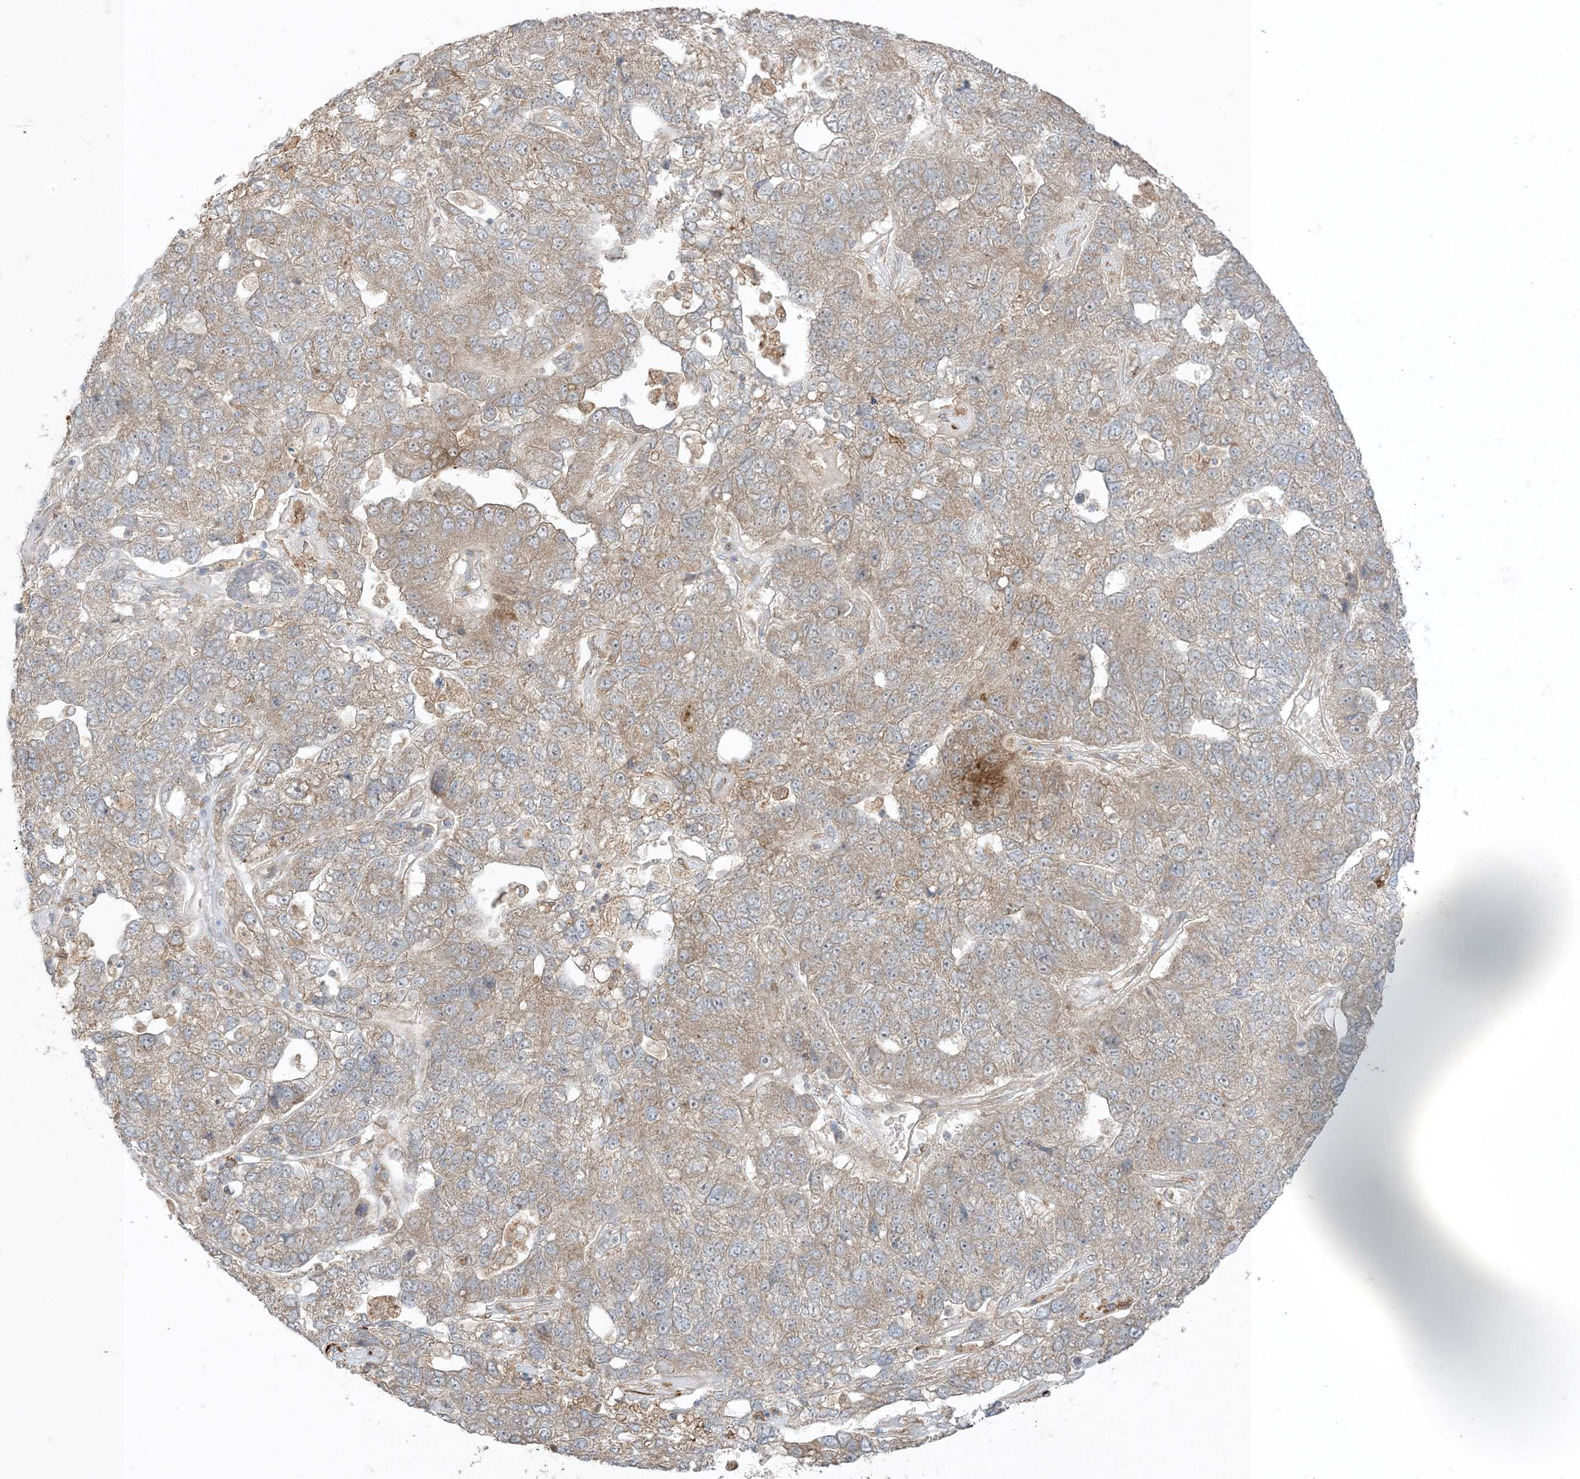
{"staining": {"intensity": "weak", "quantity": ">75%", "location": "cytoplasmic/membranous"}, "tissue": "pancreatic cancer", "cell_type": "Tumor cells", "image_type": "cancer", "snomed": [{"axis": "morphology", "description": "Adenocarcinoma, NOS"}, {"axis": "topography", "description": "Pancreas"}], "caption": "Immunohistochemical staining of pancreatic cancer displays low levels of weak cytoplasmic/membranous expression in about >75% of tumor cells.", "gene": "ODC1", "patient": {"sex": "female", "age": 61}}